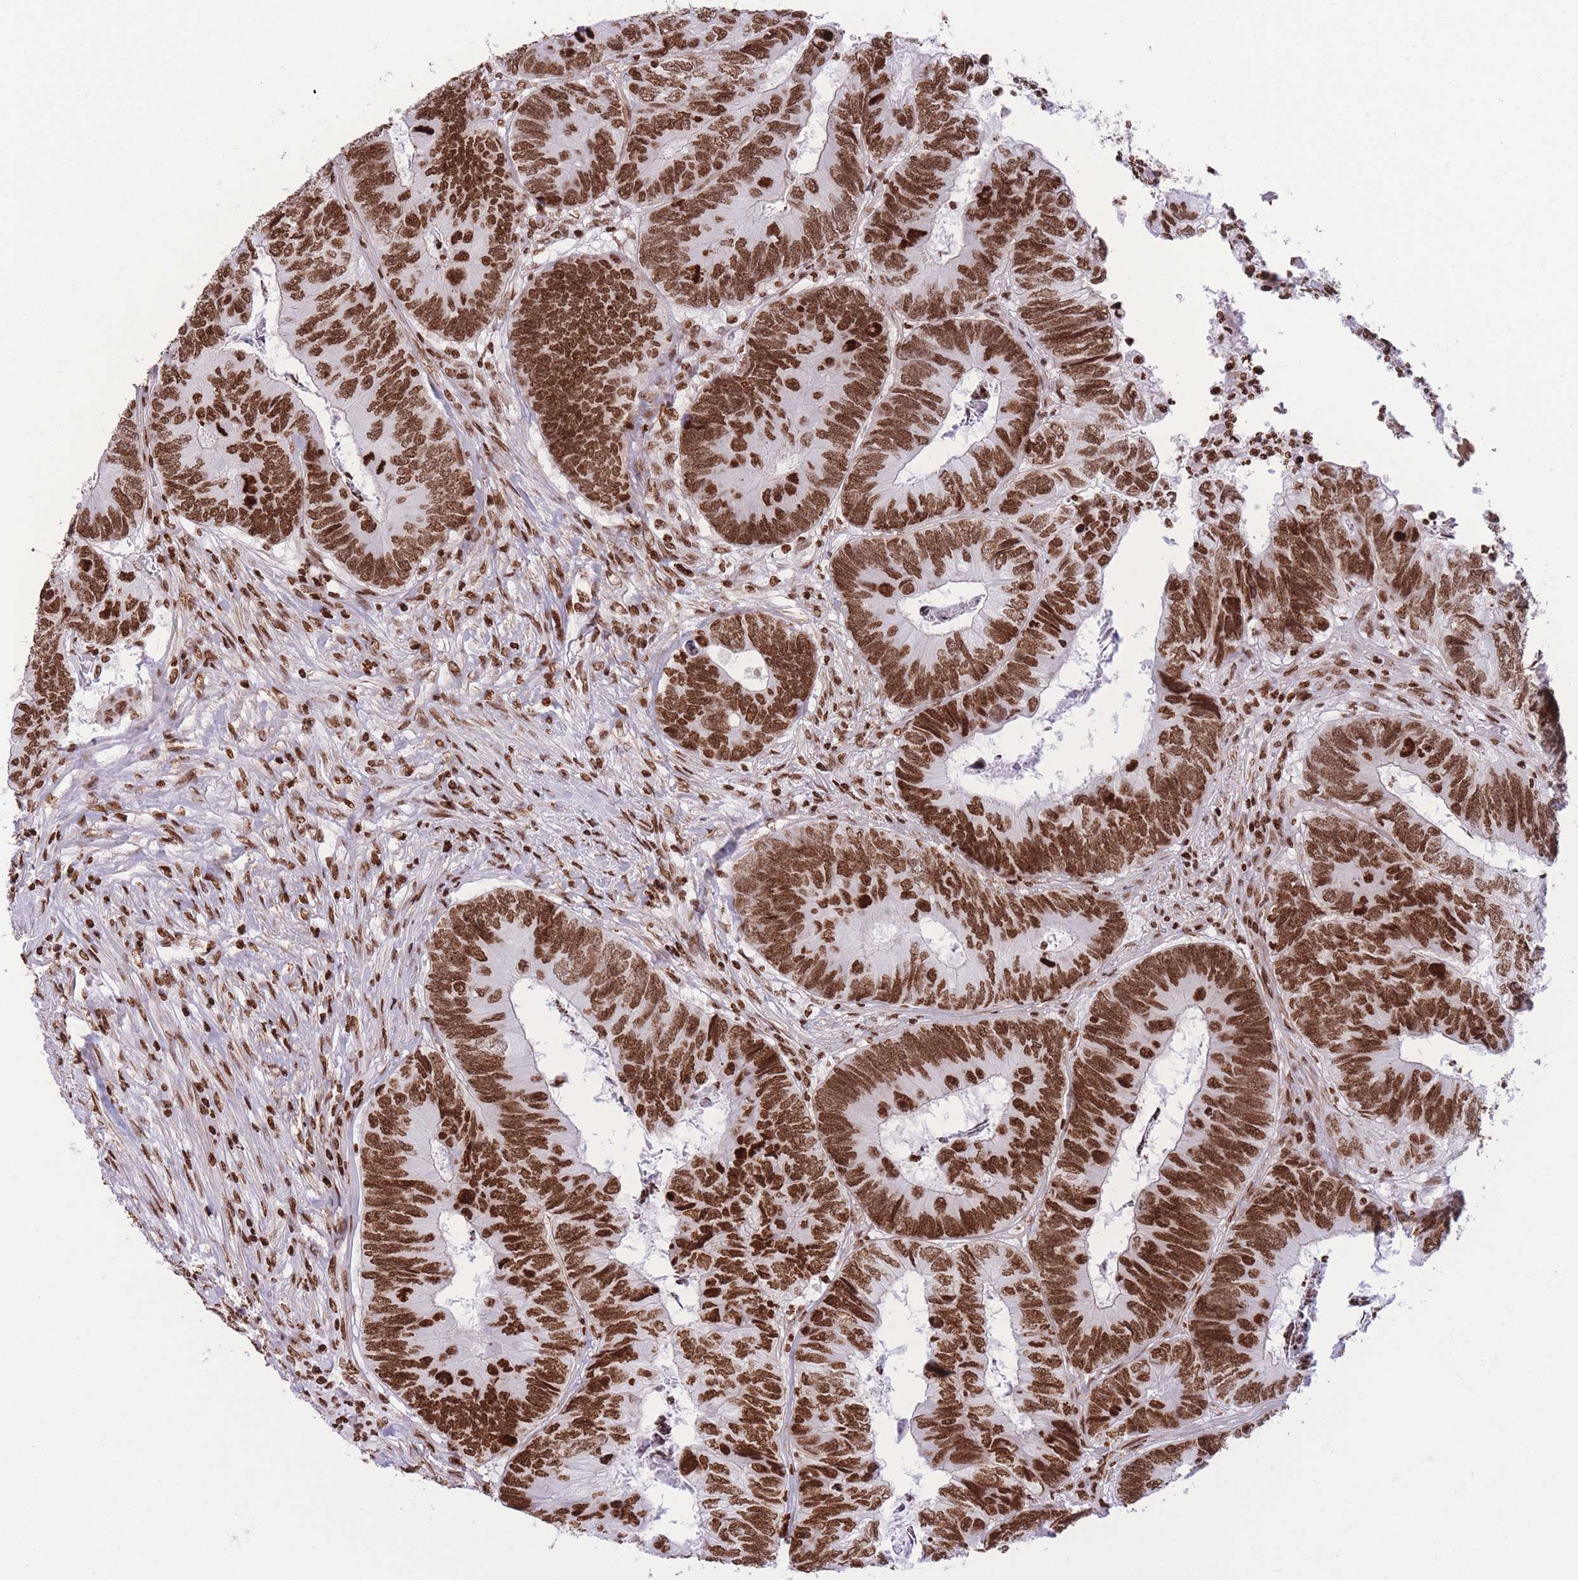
{"staining": {"intensity": "strong", "quantity": ">75%", "location": "nuclear"}, "tissue": "colorectal cancer", "cell_type": "Tumor cells", "image_type": "cancer", "snomed": [{"axis": "morphology", "description": "Adenocarcinoma, NOS"}, {"axis": "topography", "description": "Colon"}], "caption": "DAB immunohistochemical staining of colorectal cancer (adenocarcinoma) demonstrates strong nuclear protein staining in approximately >75% of tumor cells.", "gene": "H2BC11", "patient": {"sex": "female", "age": 67}}